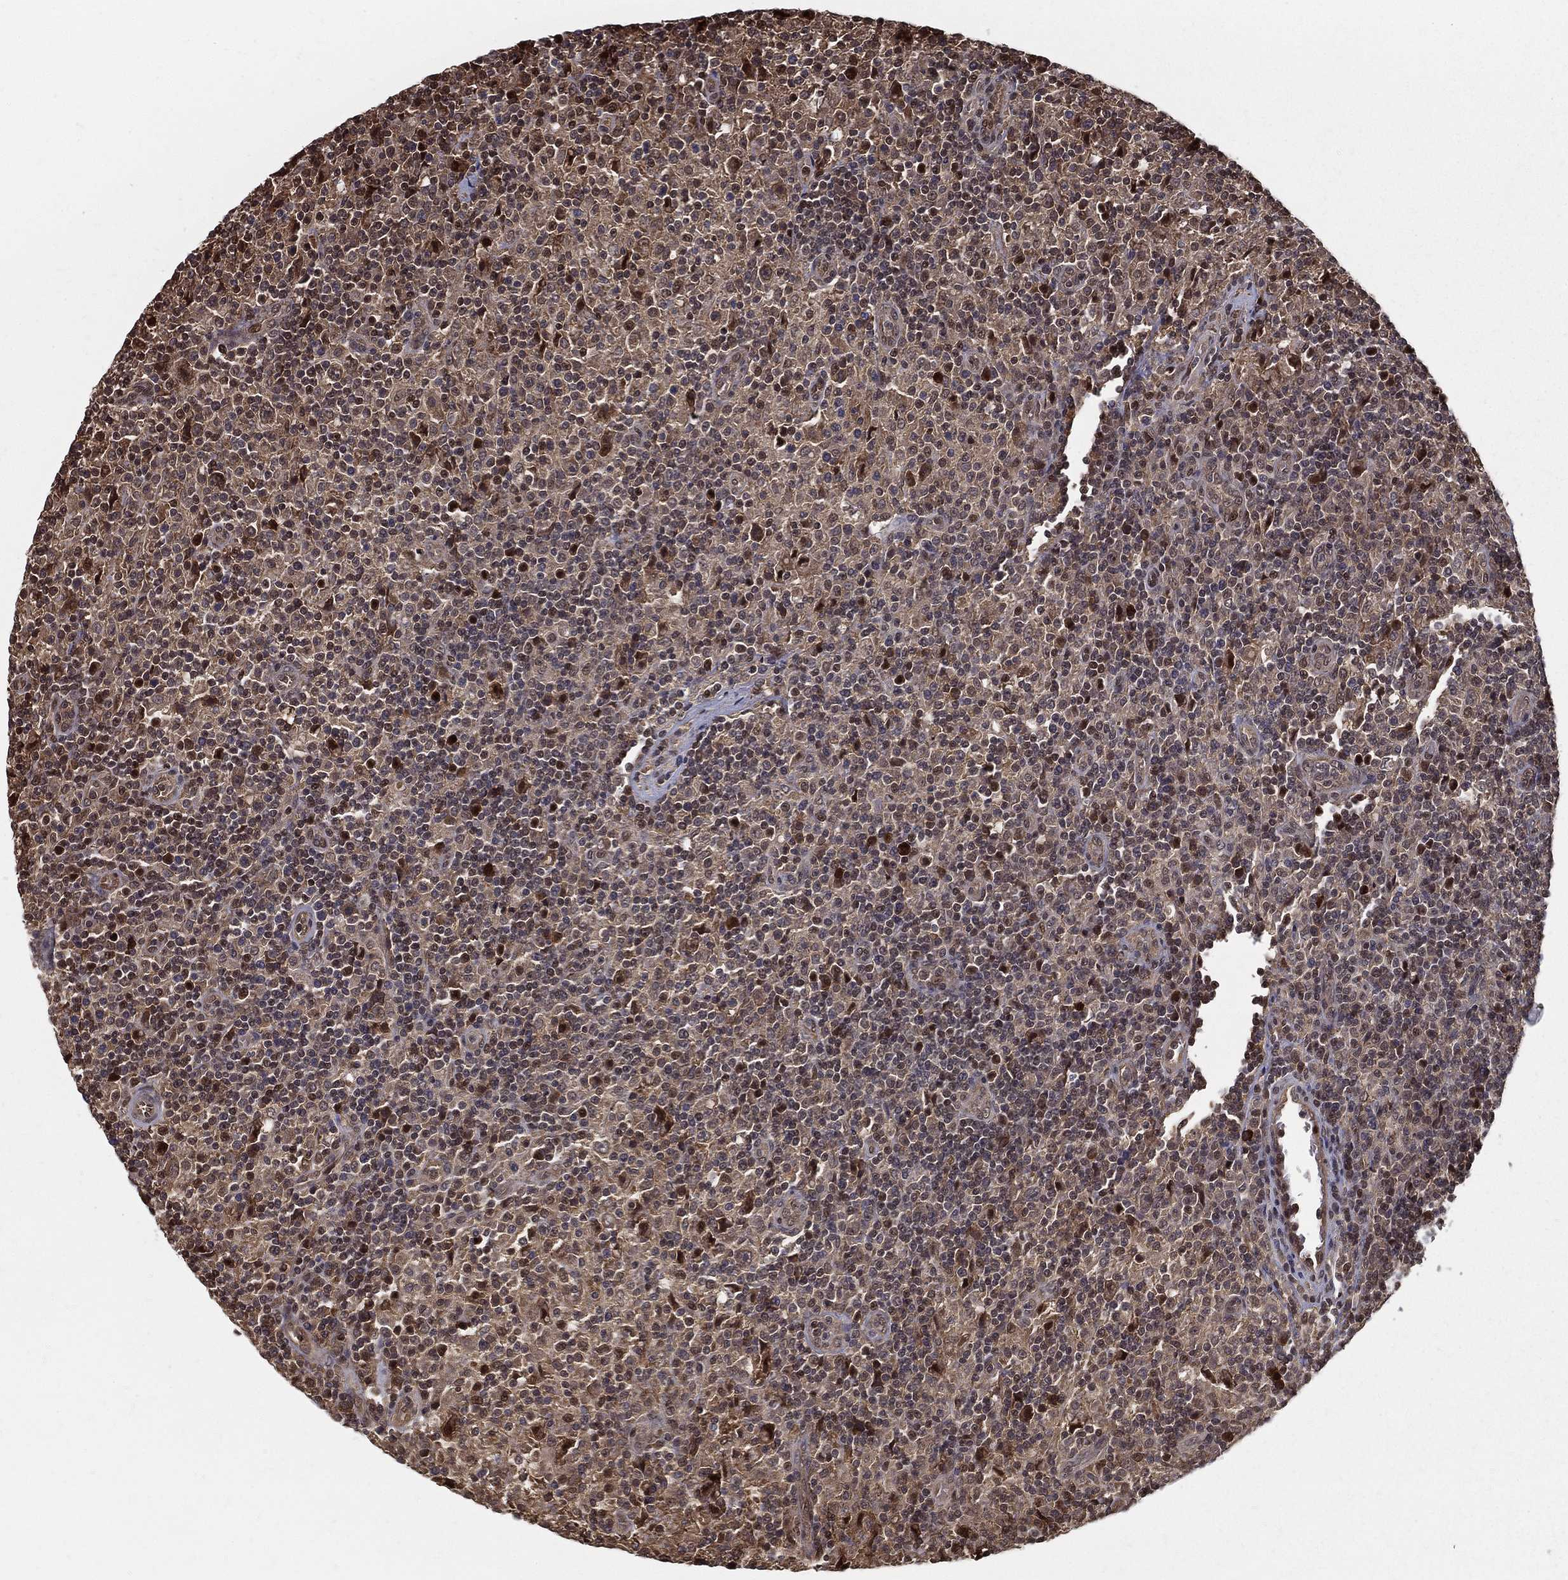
{"staining": {"intensity": "strong", "quantity": "<25%", "location": "cytoplasmic/membranous,nuclear"}, "tissue": "lymphoma", "cell_type": "Tumor cells", "image_type": "cancer", "snomed": [{"axis": "morphology", "description": "Hodgkin's disease, NOS"}, {"axis": "topography", "description": "Lymph node"}], "caption": "Lymphoma stained with a brown dye exhibits strong cytoplasmic/membranous and nuclear positive positivity in about <25% of tumor cells.", "gene": "SLC6A6", "patient": {"sex": "male", "age": 70}}